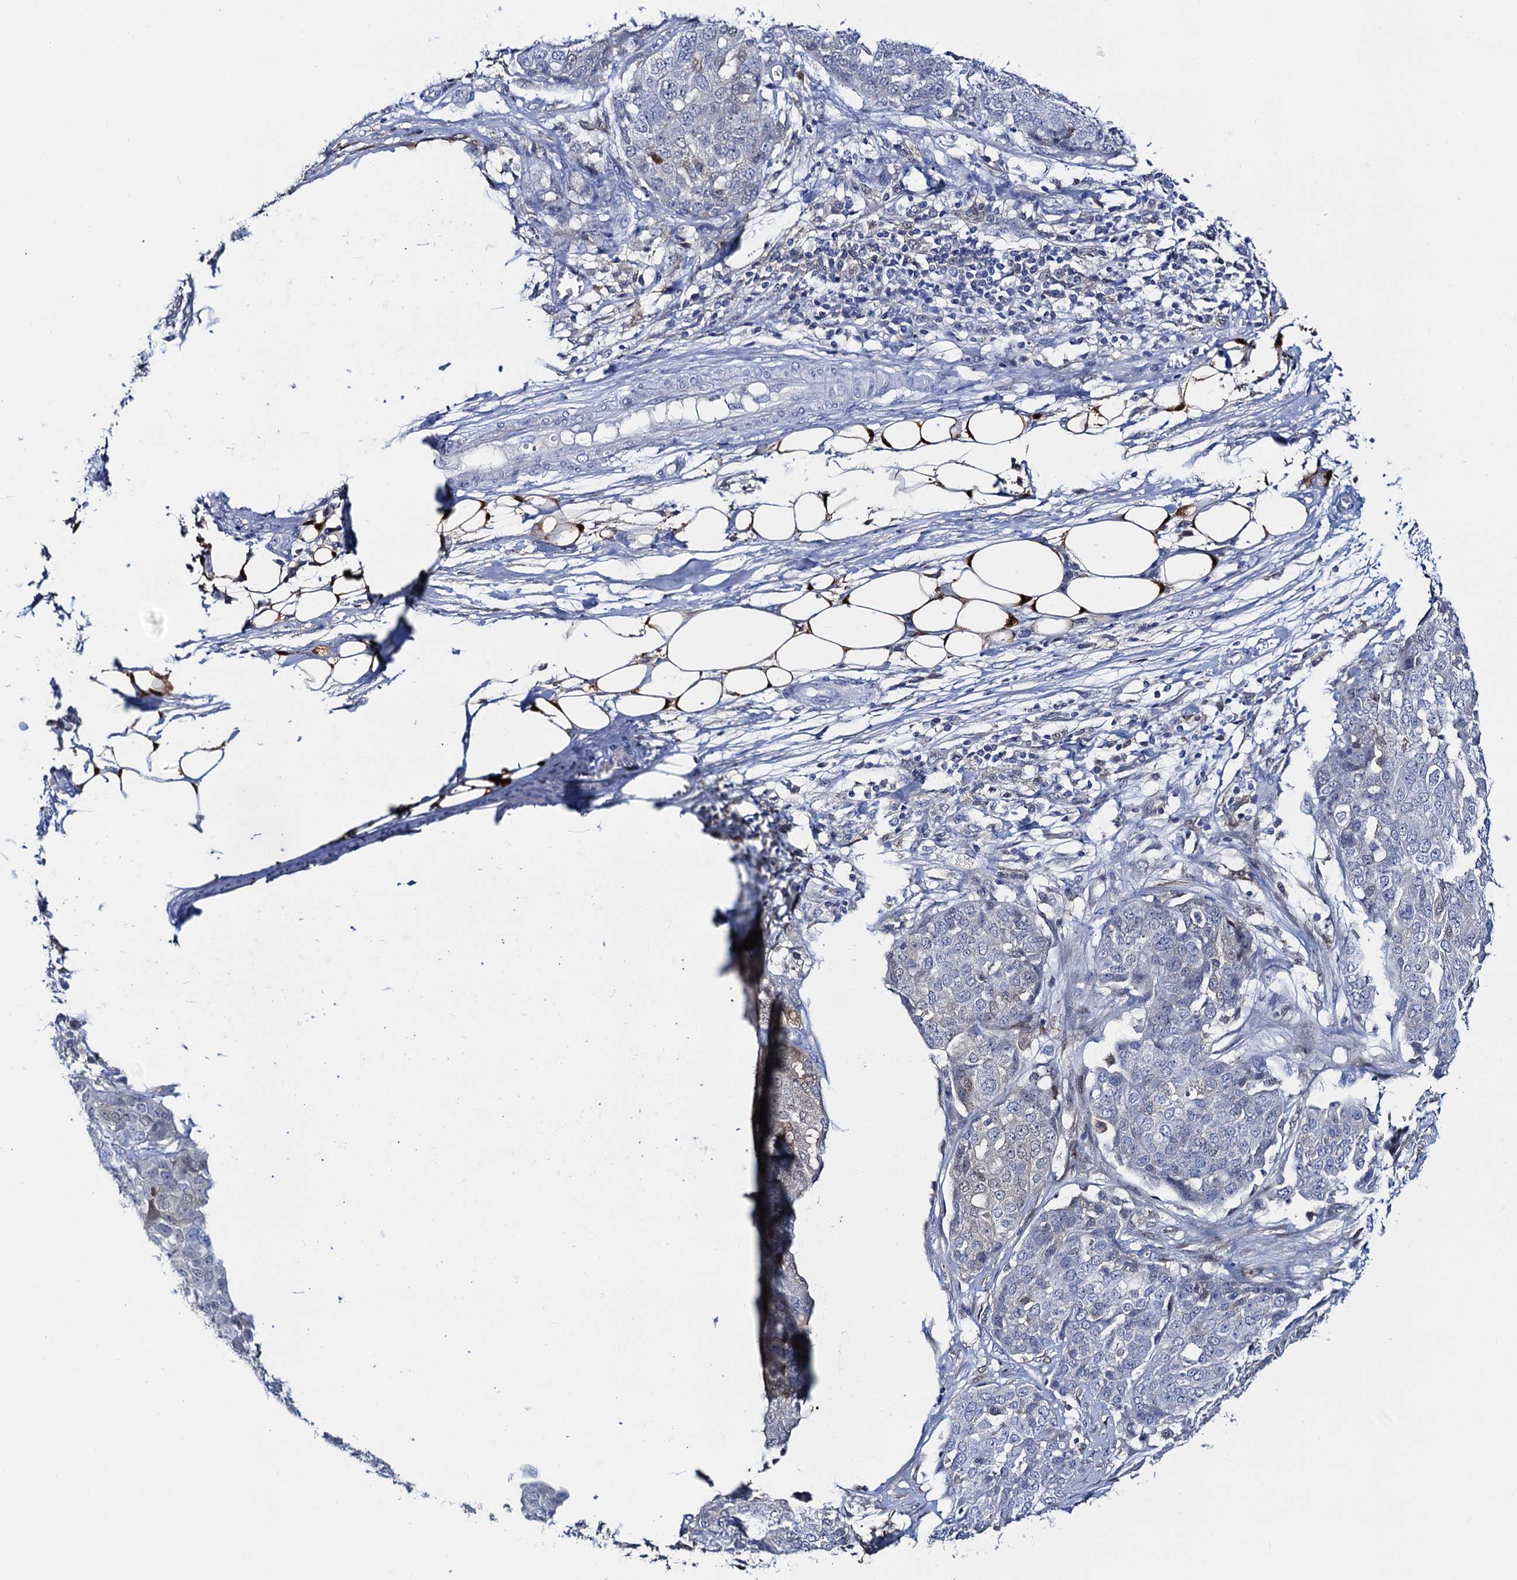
{"staining": {"intensity": "negative", "quantity": "none", "location": "none"}, "tissue": "ovarian cancer", "cell_type": "Tumor cells", "image_type": "cancer", "snomed": [{"axis": "morphology", "description": "Cystadenocarcinoma, serous, NOS"}, {"axis": "topography", "description": "Soft tissue"}, {"axis": "topography", "description": "Ovary"}], "caption": "Serous cystadenocarcinoma (ovarian) stained for a protein using immunohistochemistry (IHC) exhibits no staining tumor cells.", "gene": "FAH", "patient": {"sex": "female", "age": 57}}